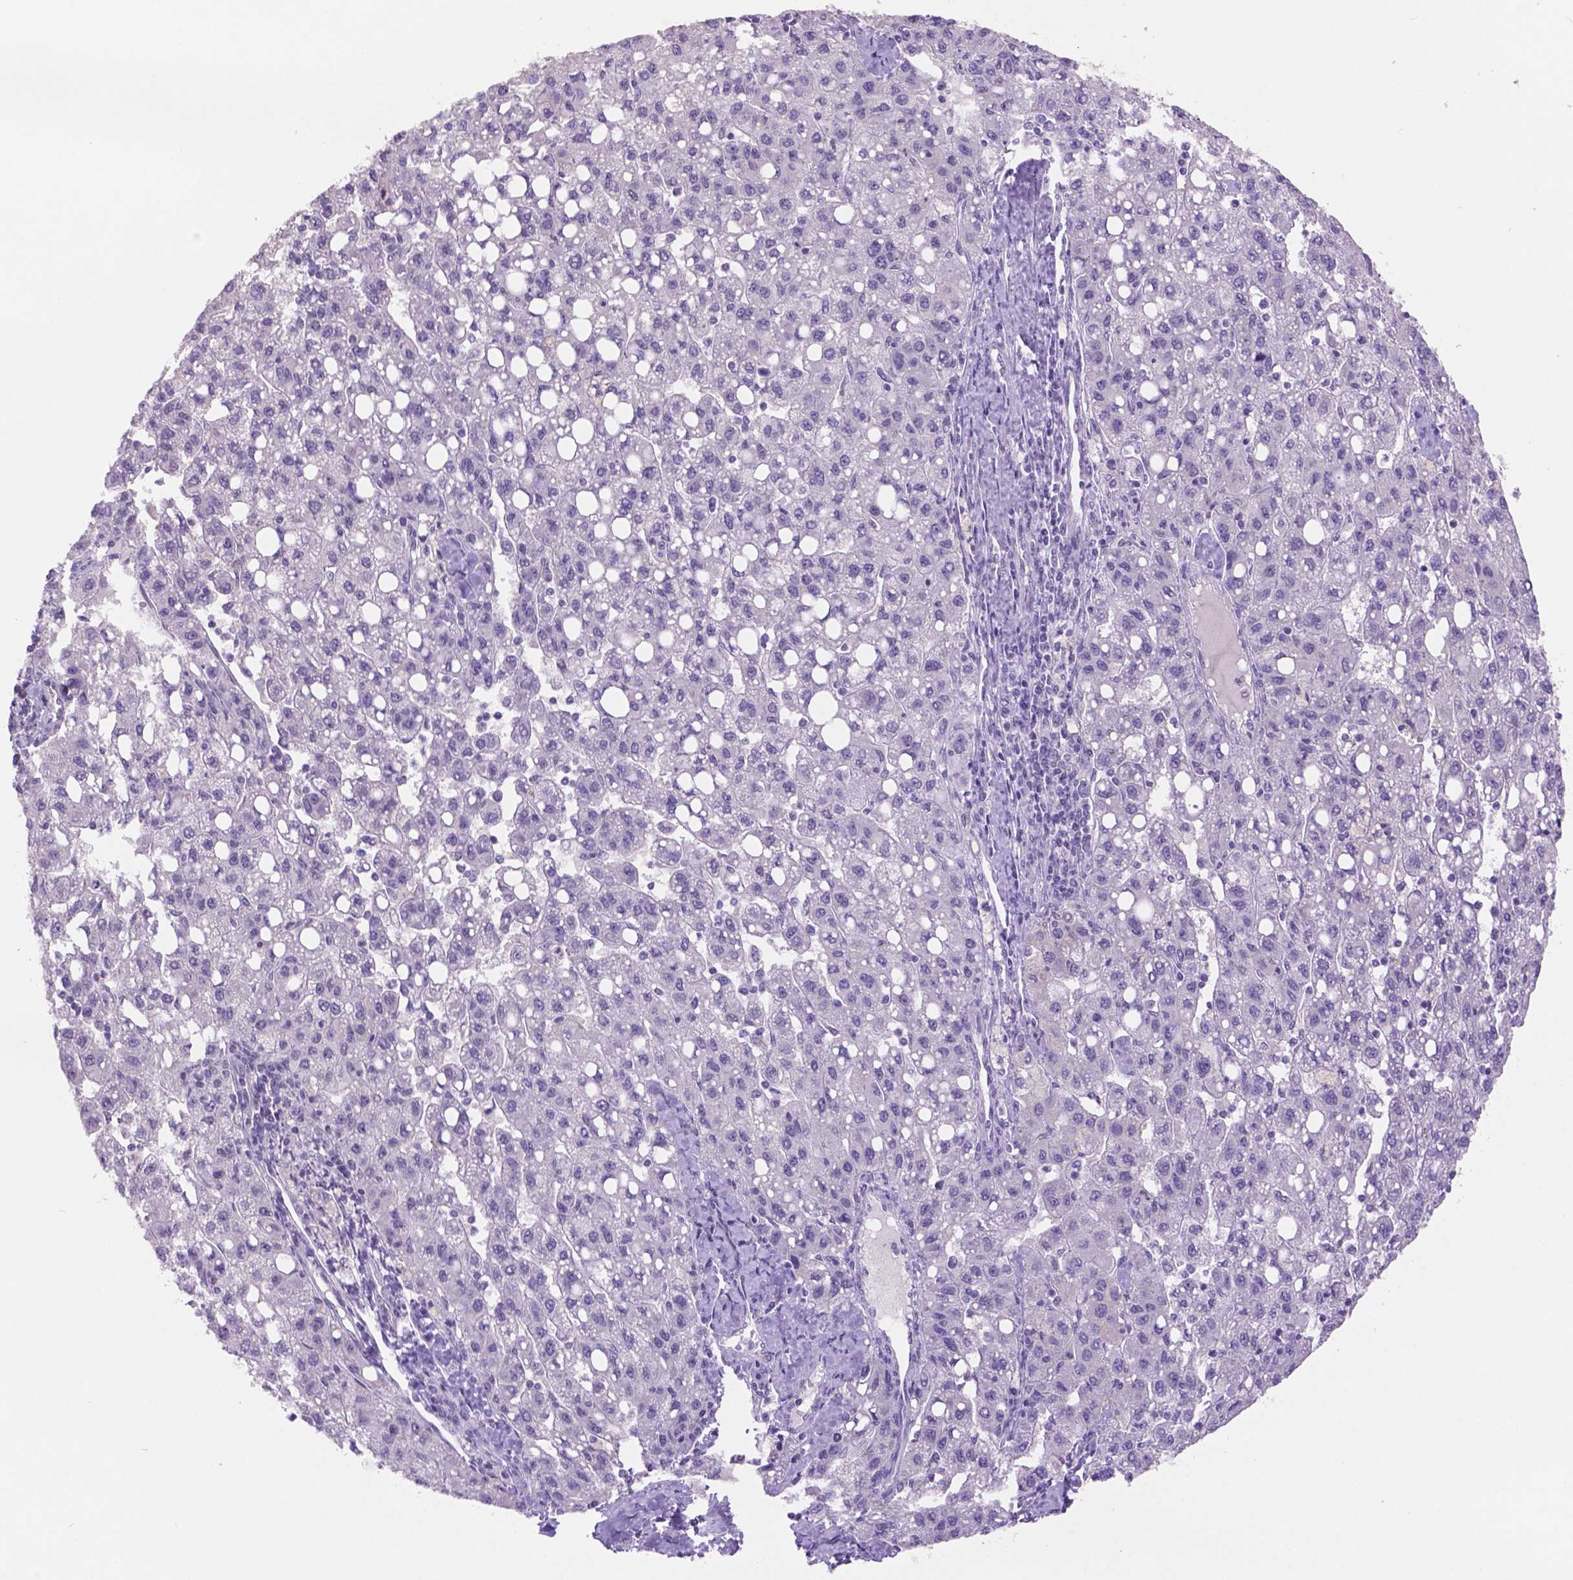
{"staining": {"intensity": "negative", "quantity": "none", "location": "none"}, "tissue": "liver cancer", "cell_type": "Tumor cells", "image_type": "cancer", "snomed": [{"axis": "morphology", "description": "Carcinoma, Hepatocellular, NOS"}, {"axis": "topography", "description": "Liver"}], "caption": "Tumor cells show no significant protein expression in liver cancer (hepatocellular carcinoma).", "gene": "NCOR1", "patient": {"sex": "female", "age": 82}}